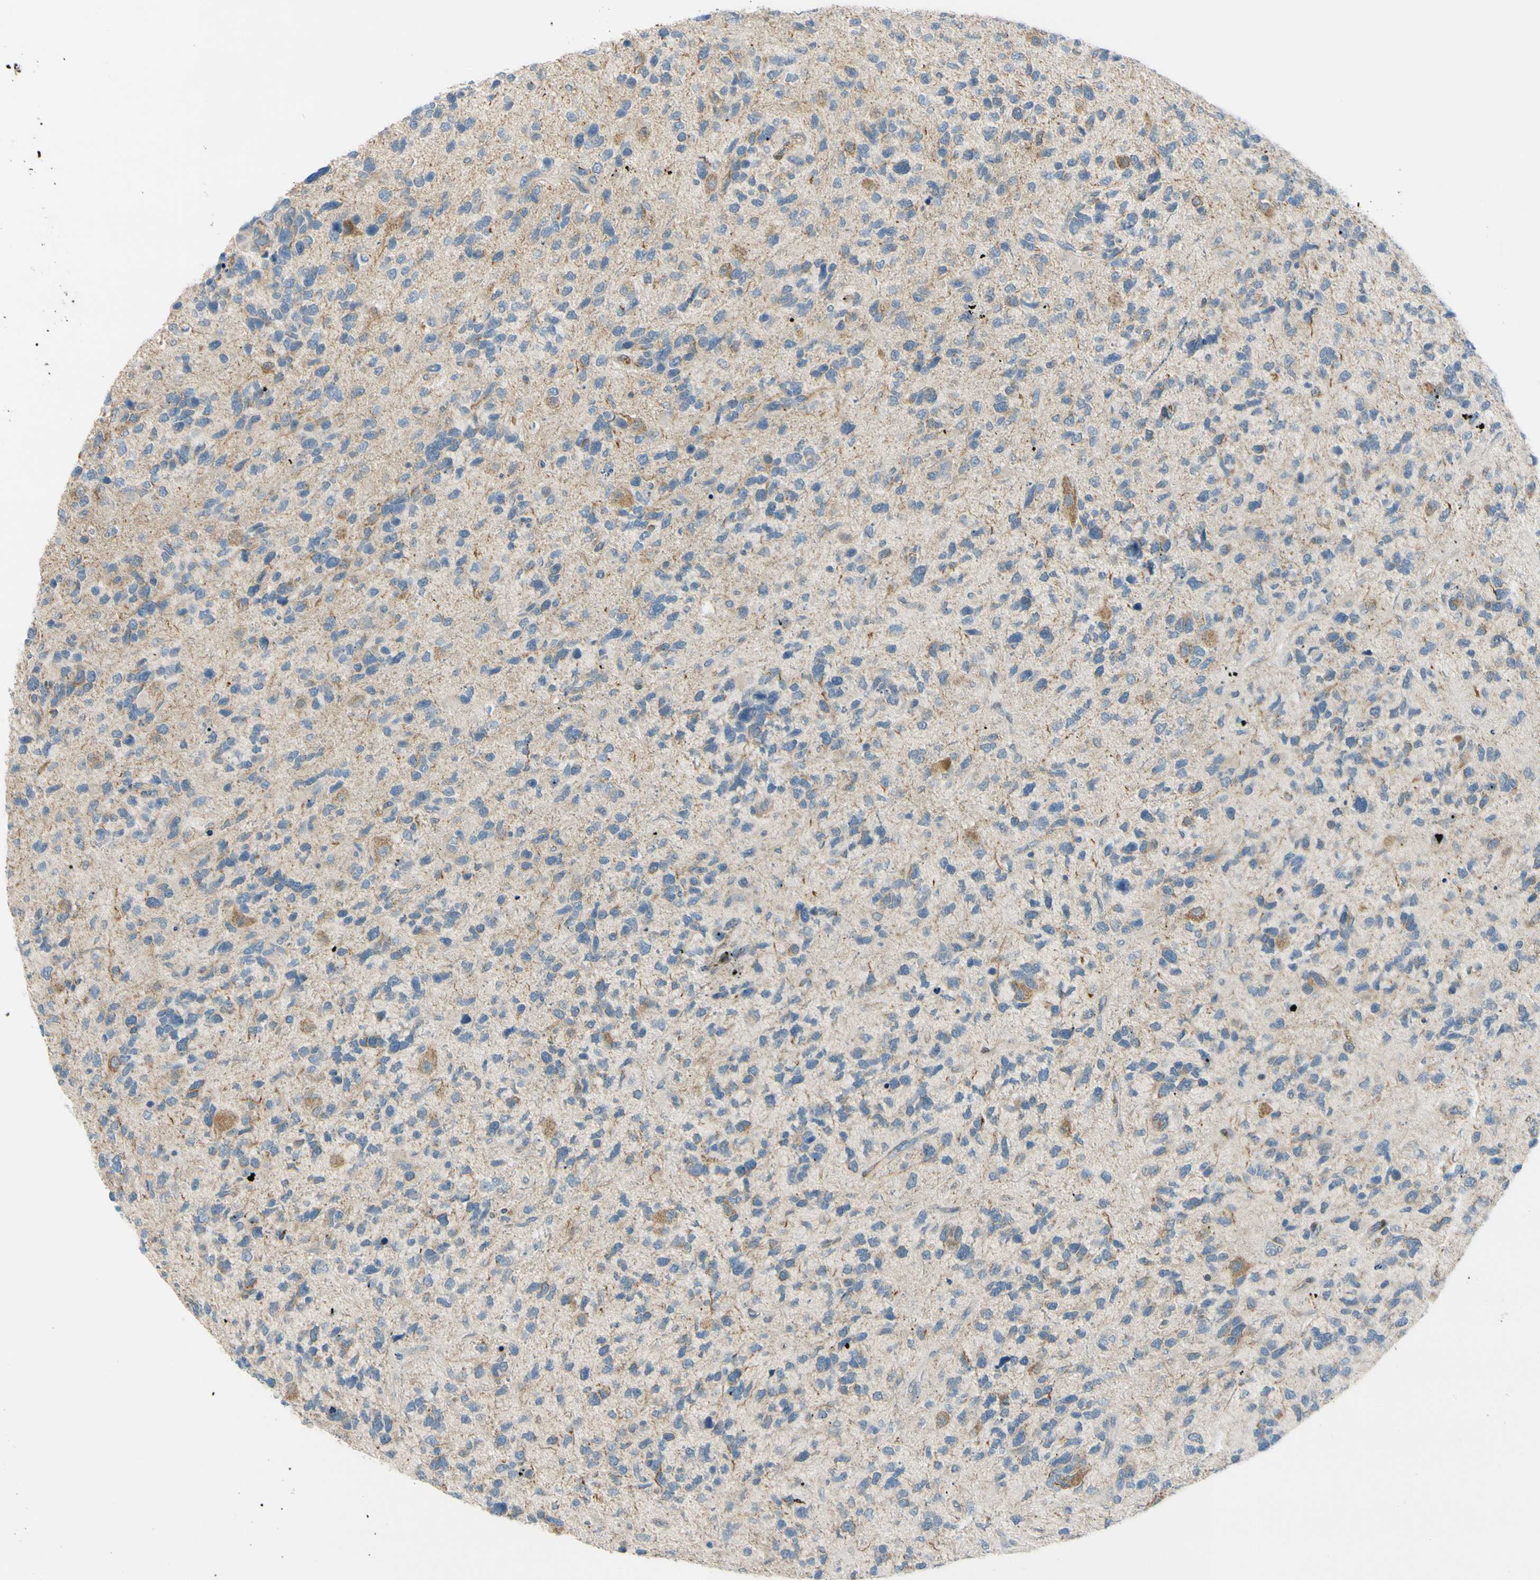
{"staining": {"intensity": "negative", "quantity": "none", "location": "none"}, "tissue": "glioma", "cell_type": "Tumor cells", "image_type": "cancer", "snomed": [{"axis": "morphology", "description": "Glioma, malignant, High grade"}, {"axis": "topography", "description": "Brain"}], "caption": "Tumor cells are negative for protein expression in human glioma. (Brightfield microscopy of DAB immunohistochemistry (IHC) at high magnification).", "gene": "FHL2", "patient": {"sex": "female", "age": 58}}